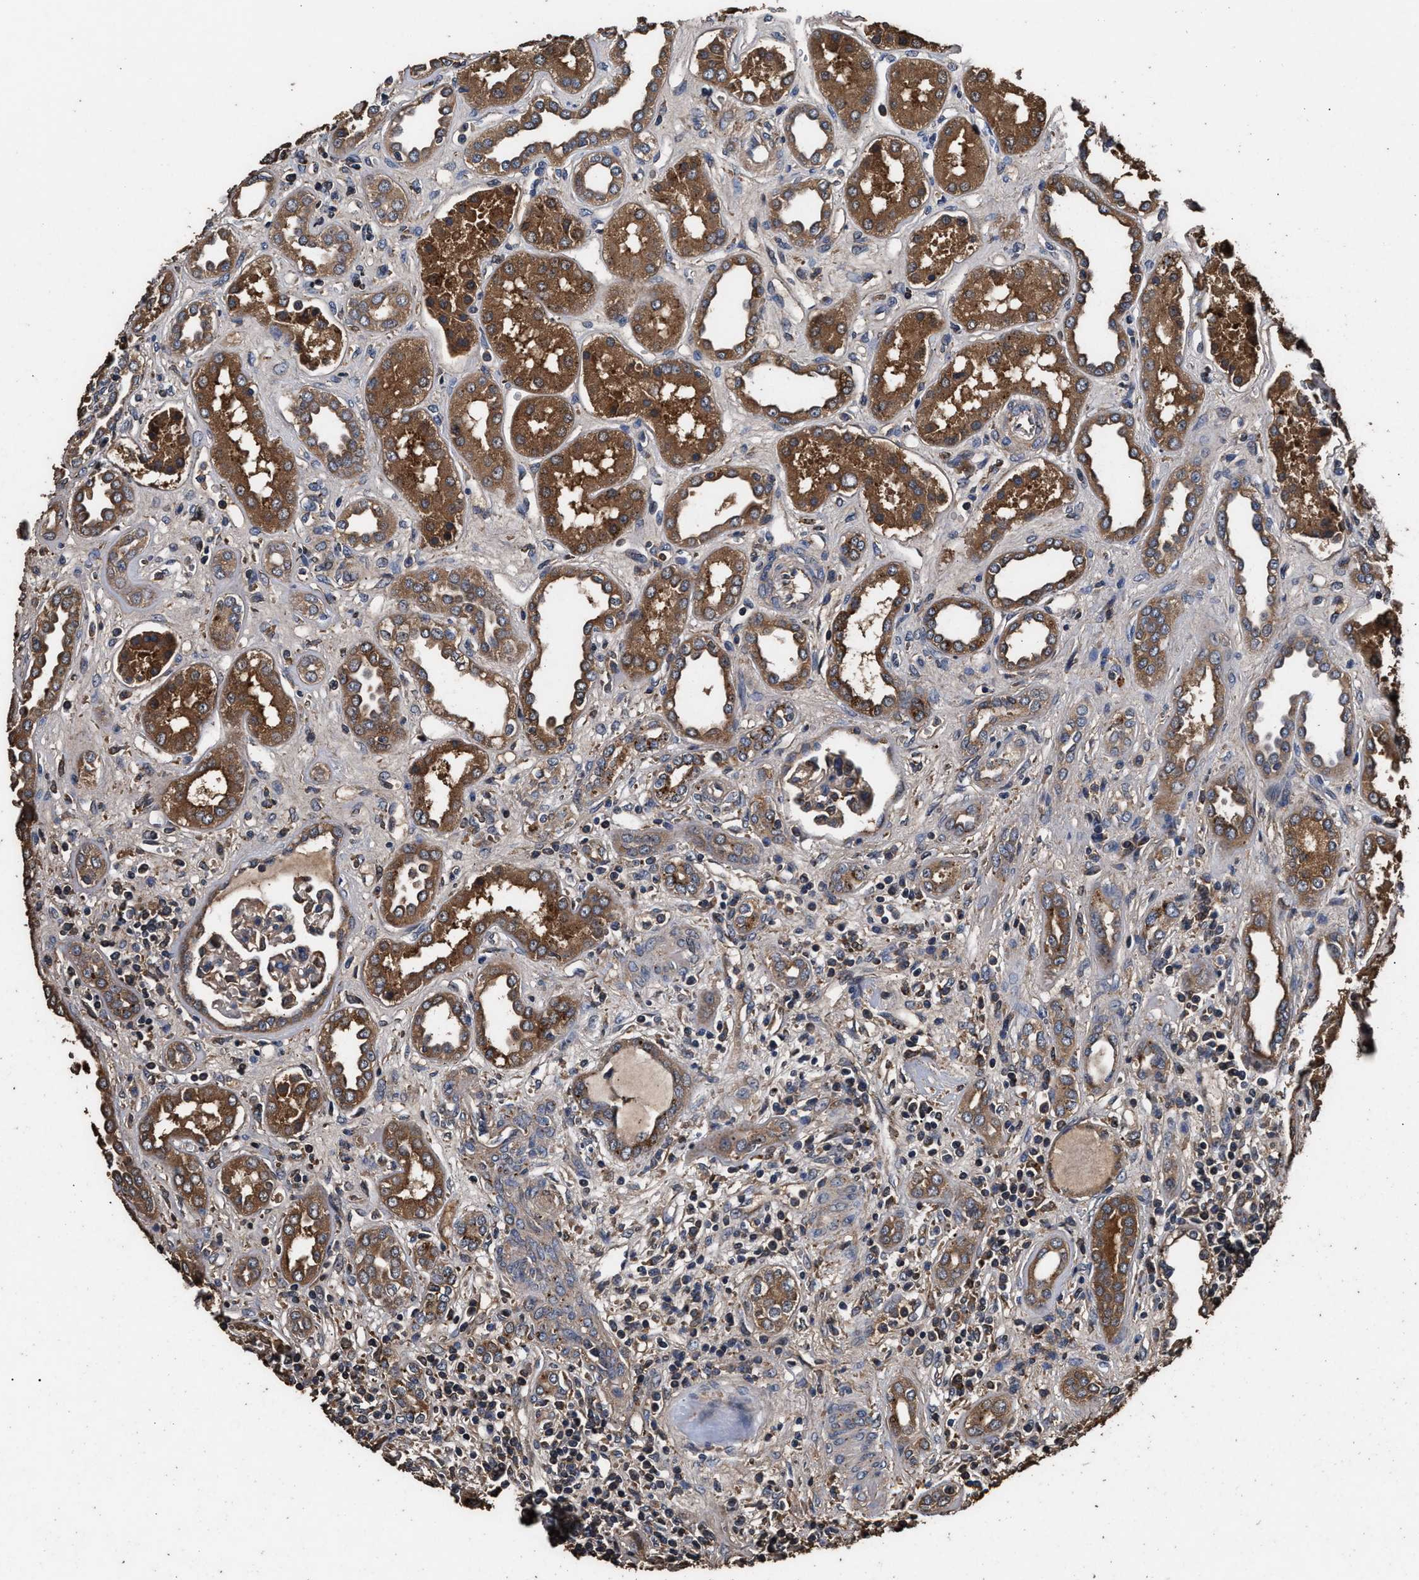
{"staining": {"intensity": "moderate", "quantity": "25%-75%", "location": "cytoplasmic/membranous"}, "tissue": "kidney", "cell_type": "Cells in glomeruli", "image_type": "normal", "snomed": [{"axis": "morphology", "description": "Normal tissue, NOS"}, {"axis": "topography", "description": "Kidney"}], "caption": "IHC of unremarkable human kidney reveals medium levels of moderate cytoplasmic/membranous expression in approximately 25%-75% of cells in glomeruli. (DAB IHC with brightfield microscopy, high magnification).", "gene": "ENSG00000286112", "patient": {"sex": "male", "age": 59}}